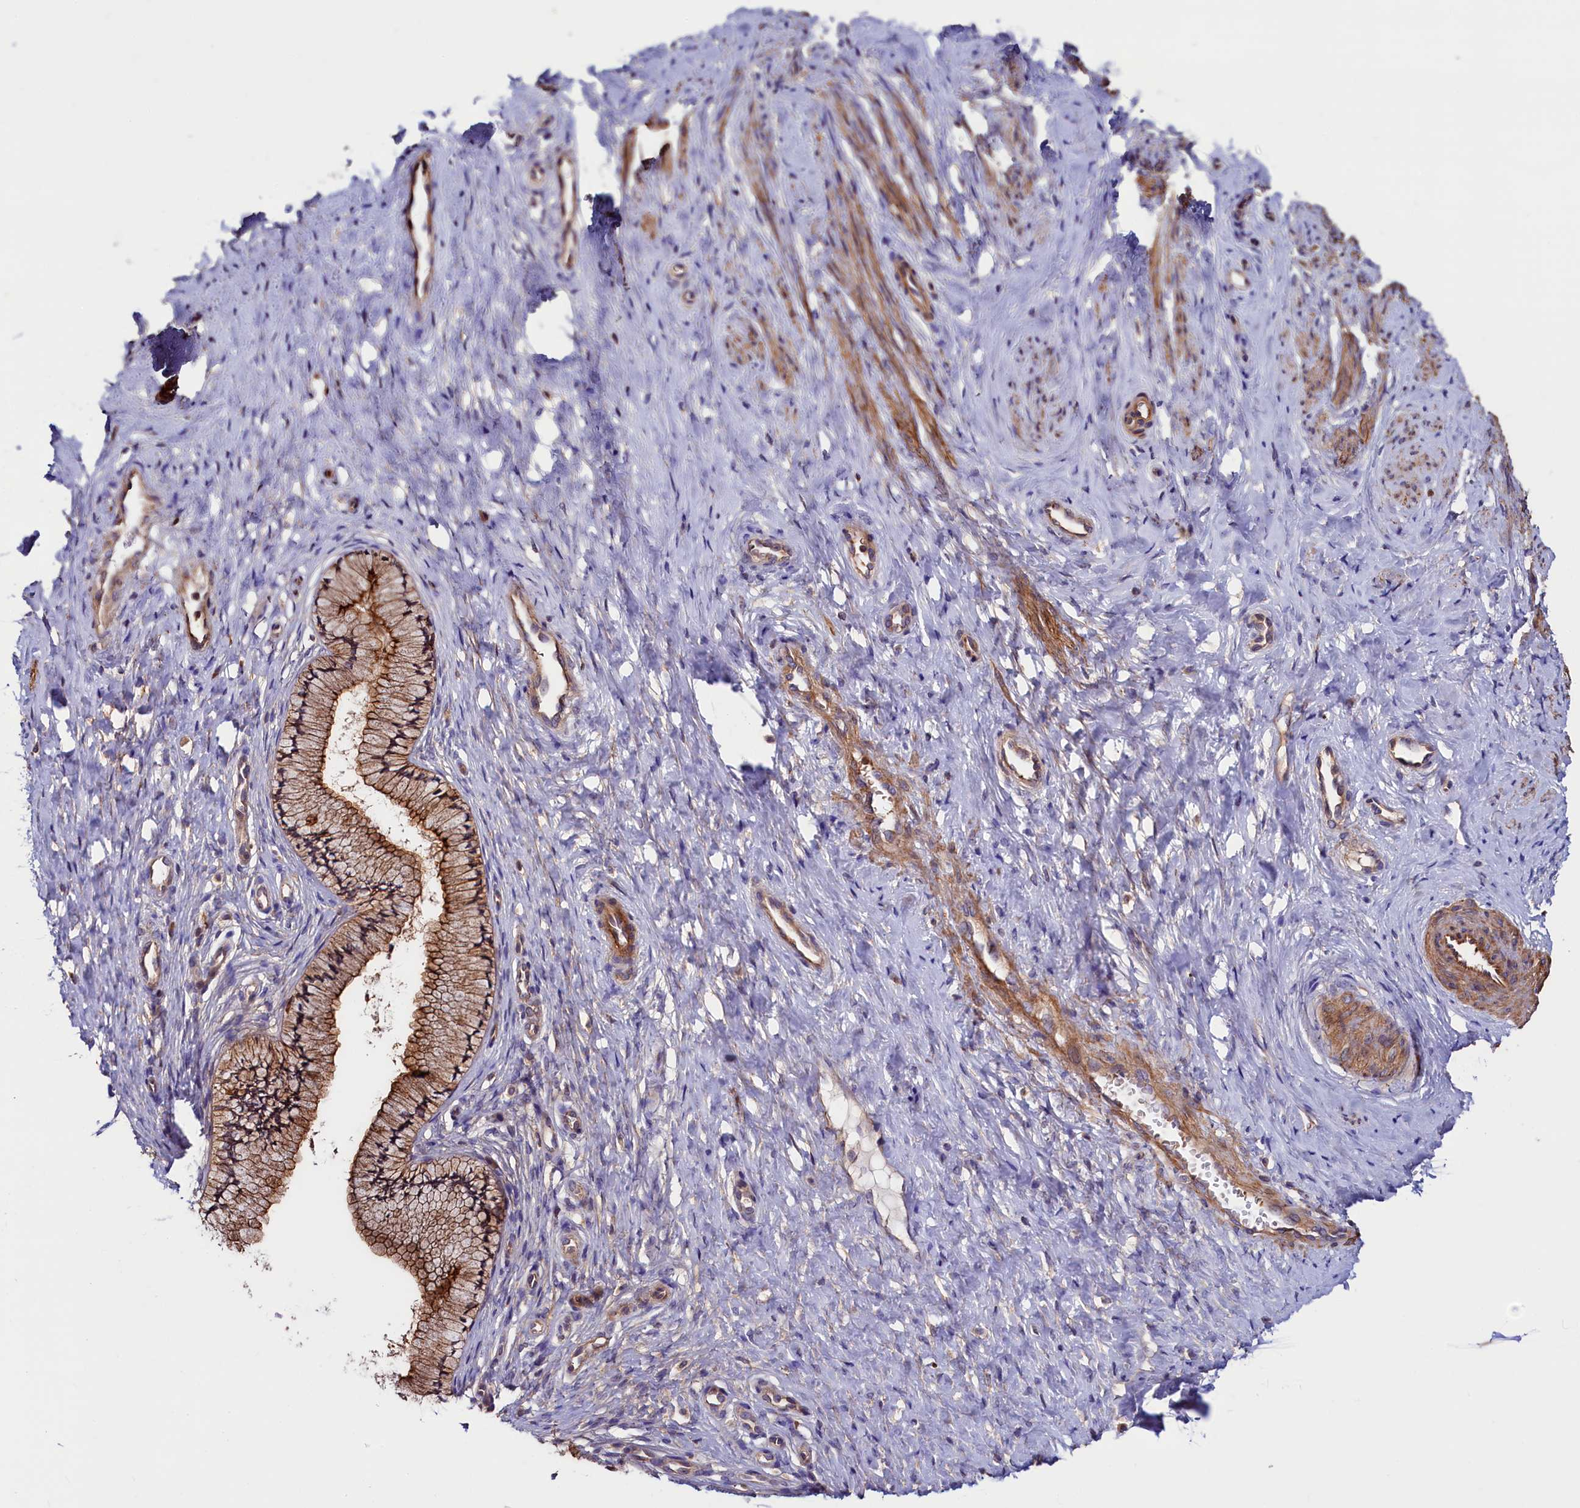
{"staining": {"intensity": "strong", "quantity": ">75%", "location": "cytoplasmic/membranous"}, "tissue": "cervix", "cell_type": "Glandular cells", "image_type": "normal", "snomed": [{"axis": "morphology", "description": "Normal tissue, NOS"}, {"axis": "topography", "description": "Cervix"}], "caption": "The immunohistochemical stain highlights strong cytoplasmic/membranous positivity in glandular cells of normal cervix. Using DAB (brown) and hematoxylin (blue) stains, captured at high magnification using brightfield microscopy.", "gene": "DUOXA1", "patient": {"sex": "female", "age": 36}}